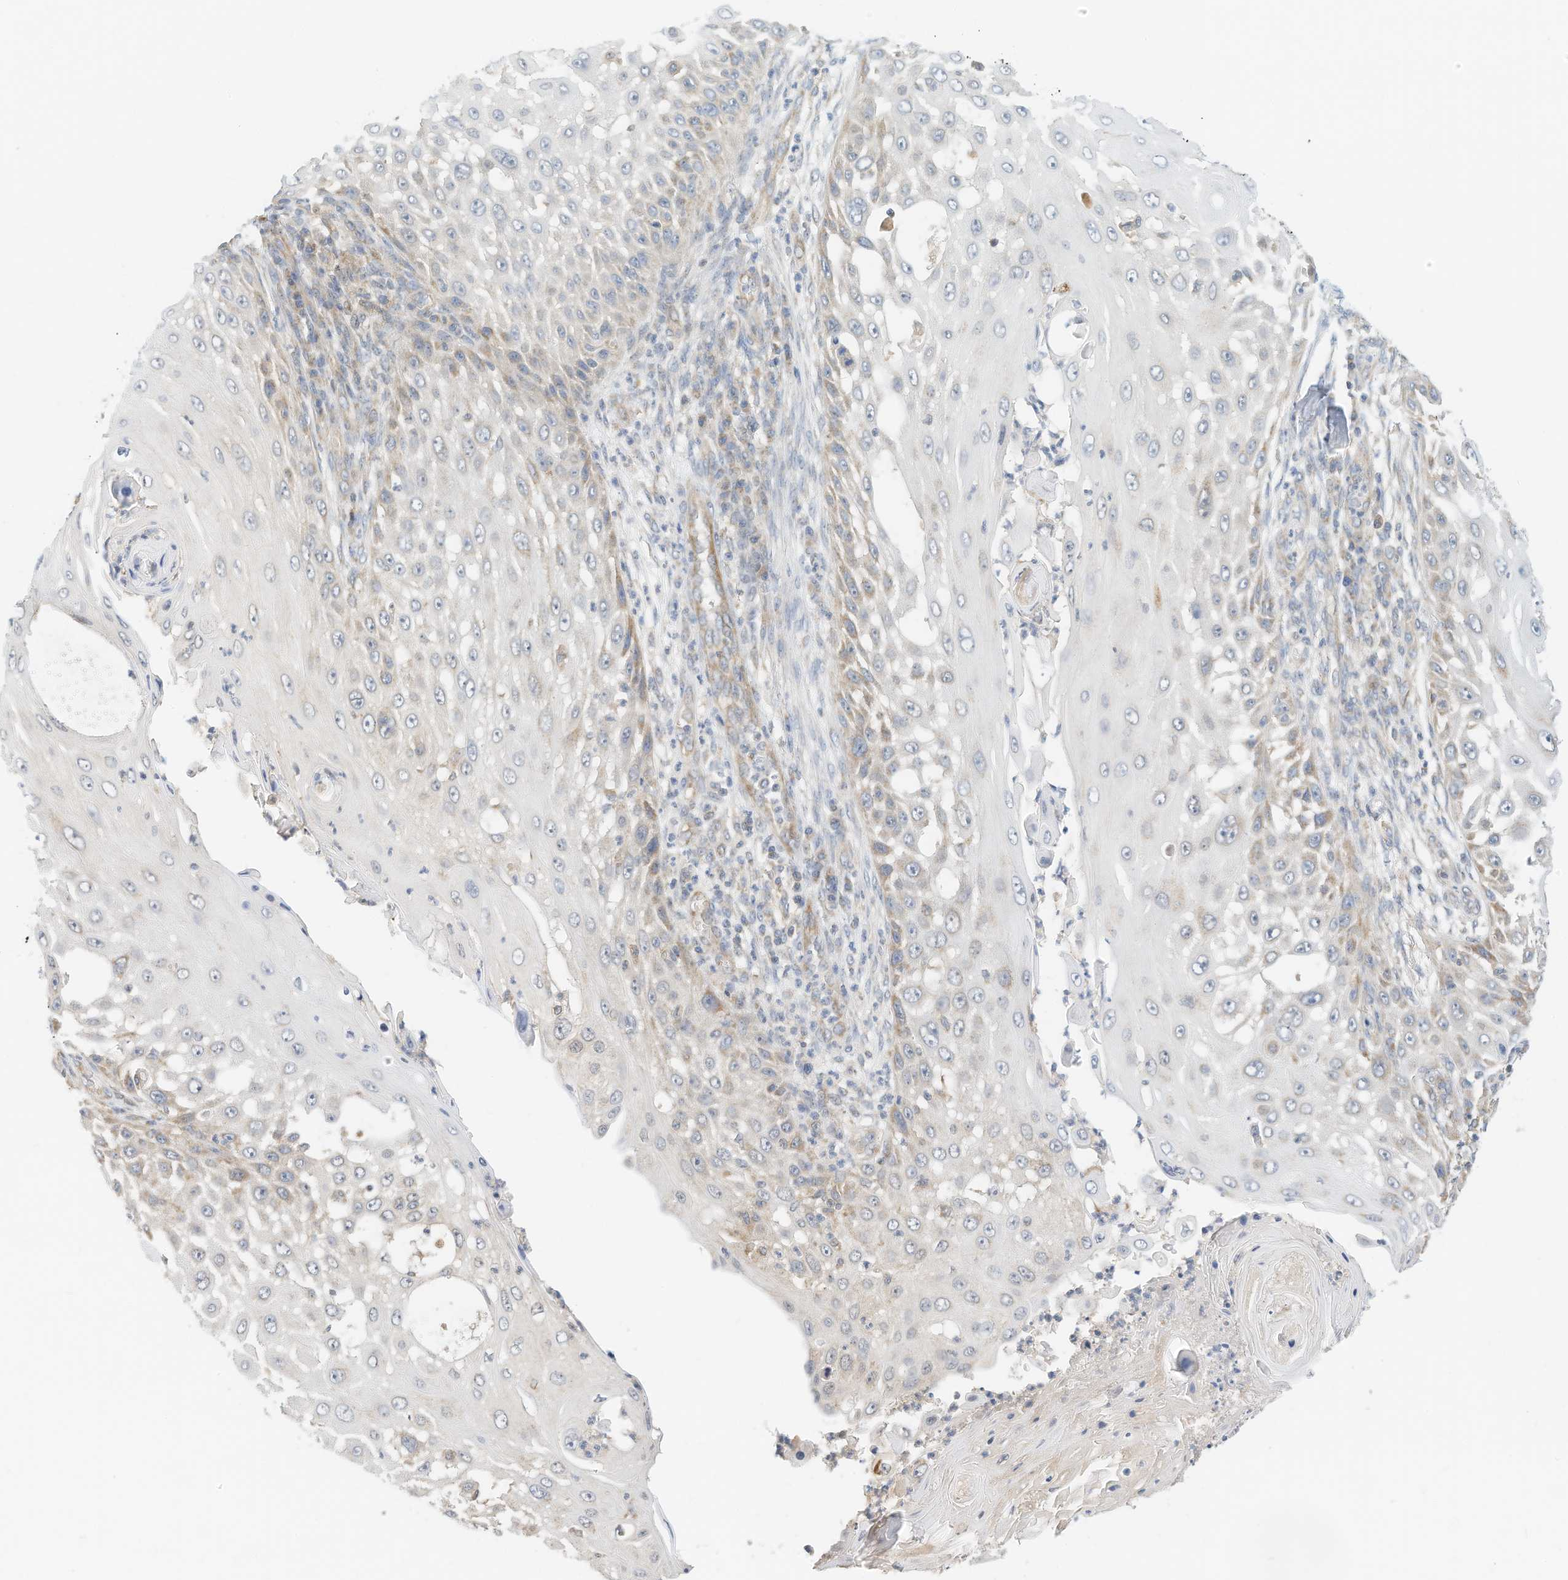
{"staining": {"intensity": "weak", "quantity": "<25%", "location": "cytoplasmic/membranous"}, "tissue": "skin cancer", "cell_type": "Tumor cells", "image_type": "cancer", "snomed": [{"axis": "morphology", "description": "Squamous cell carcinoma, NOS"}, {"axis": "topography", "description": "Skin"}], "caption": "Immunohistochemistry (IHC) of human skin cancer (squamous cell carcinoma) reveals no staining in tumor cells.", "gene": "METTL6", "patient": {"sex": "female", "age": 44}}